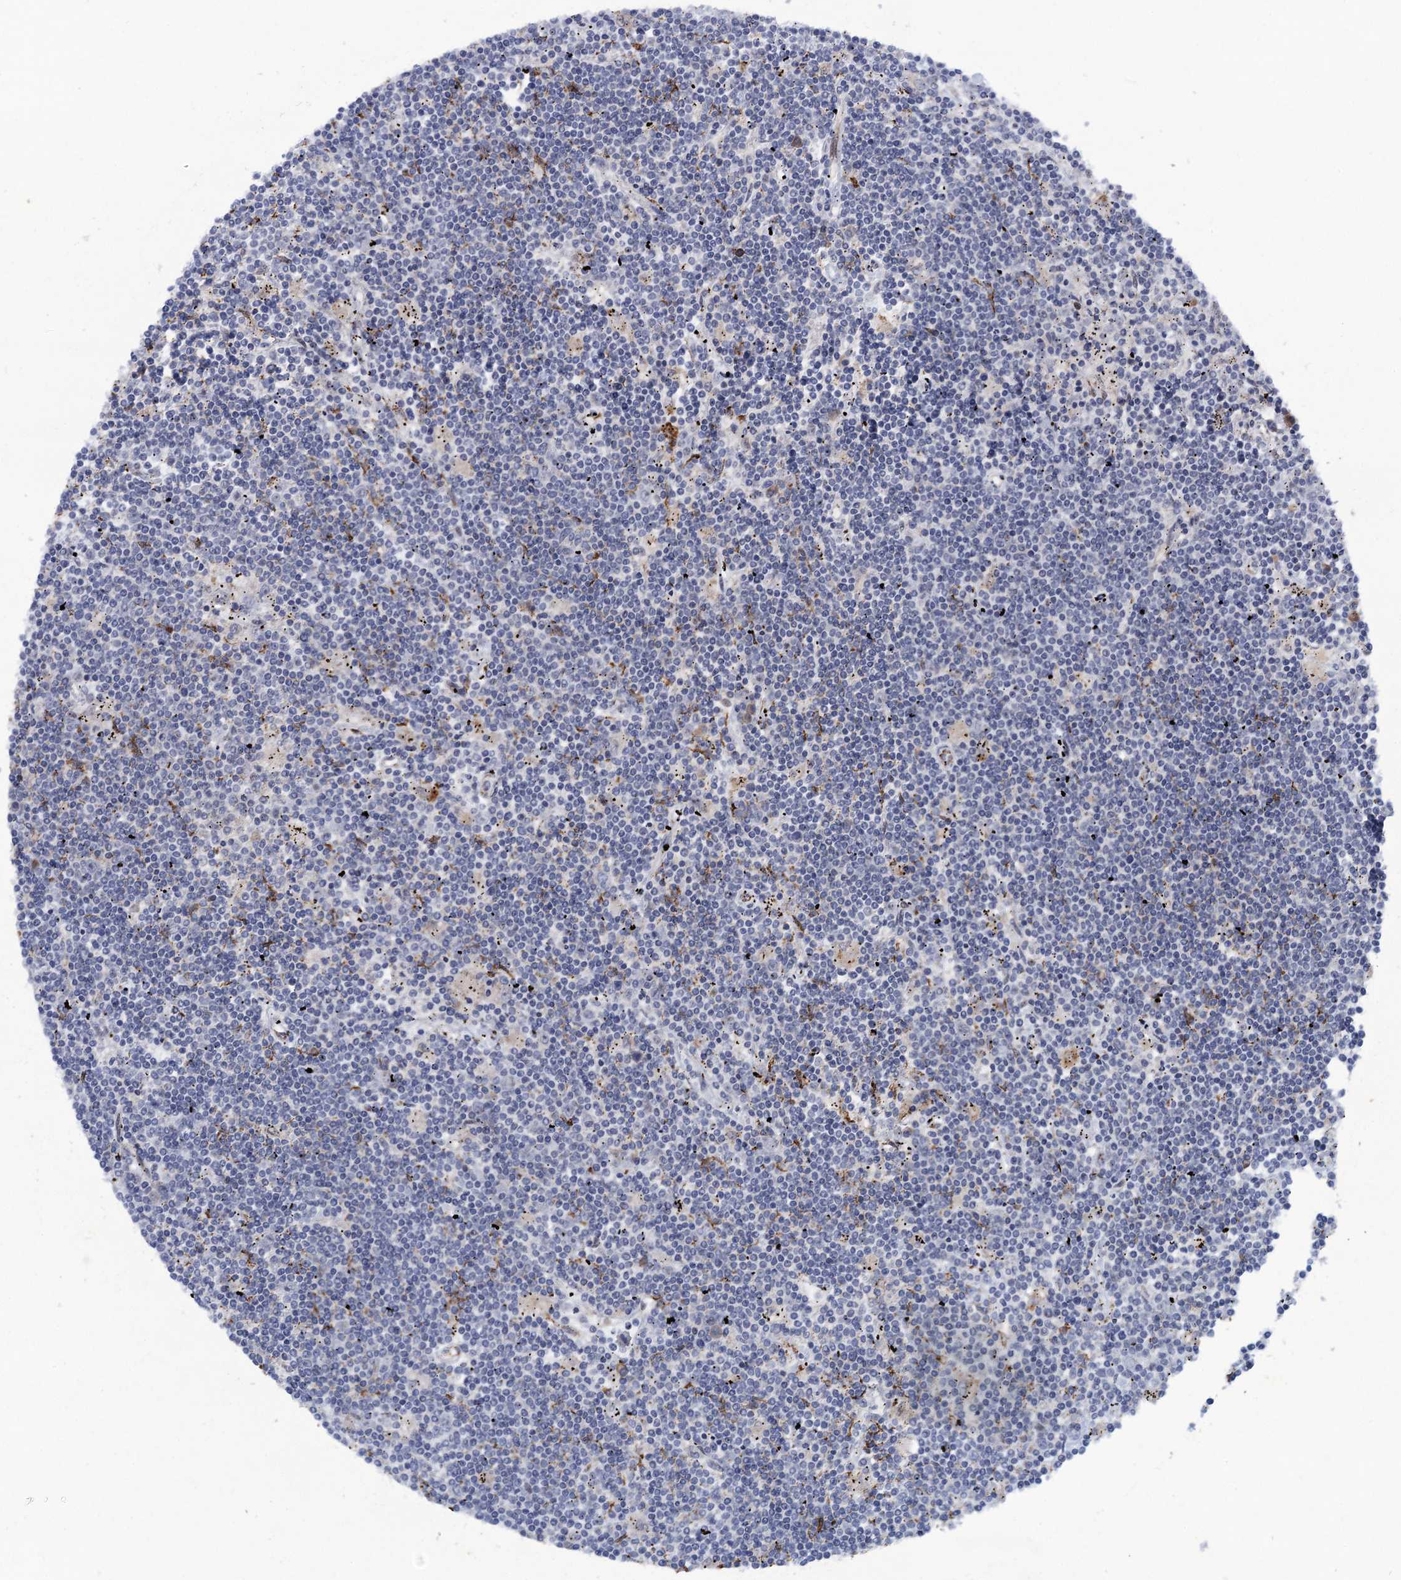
{"staining": {"intensity": "negative", "quantity": "none", "location": "none"}, "tissue": "lymphoma", "cell_type": "Tumor cells", "image_type": "cancer", "snomed": [{"axis": "morphology", "description": "Malignant lymphoma, non-Hodgkin's type, Low grade"}, {"axis": "topography", "description": "Spleen"}], "caption": "High power microscopy micrograph of an immunohistochemistry image of lymphoma, revealing no significant expression in tumor cells.", "gene": "QPCTL", "patient": {"sex": "male", "age": 76}}